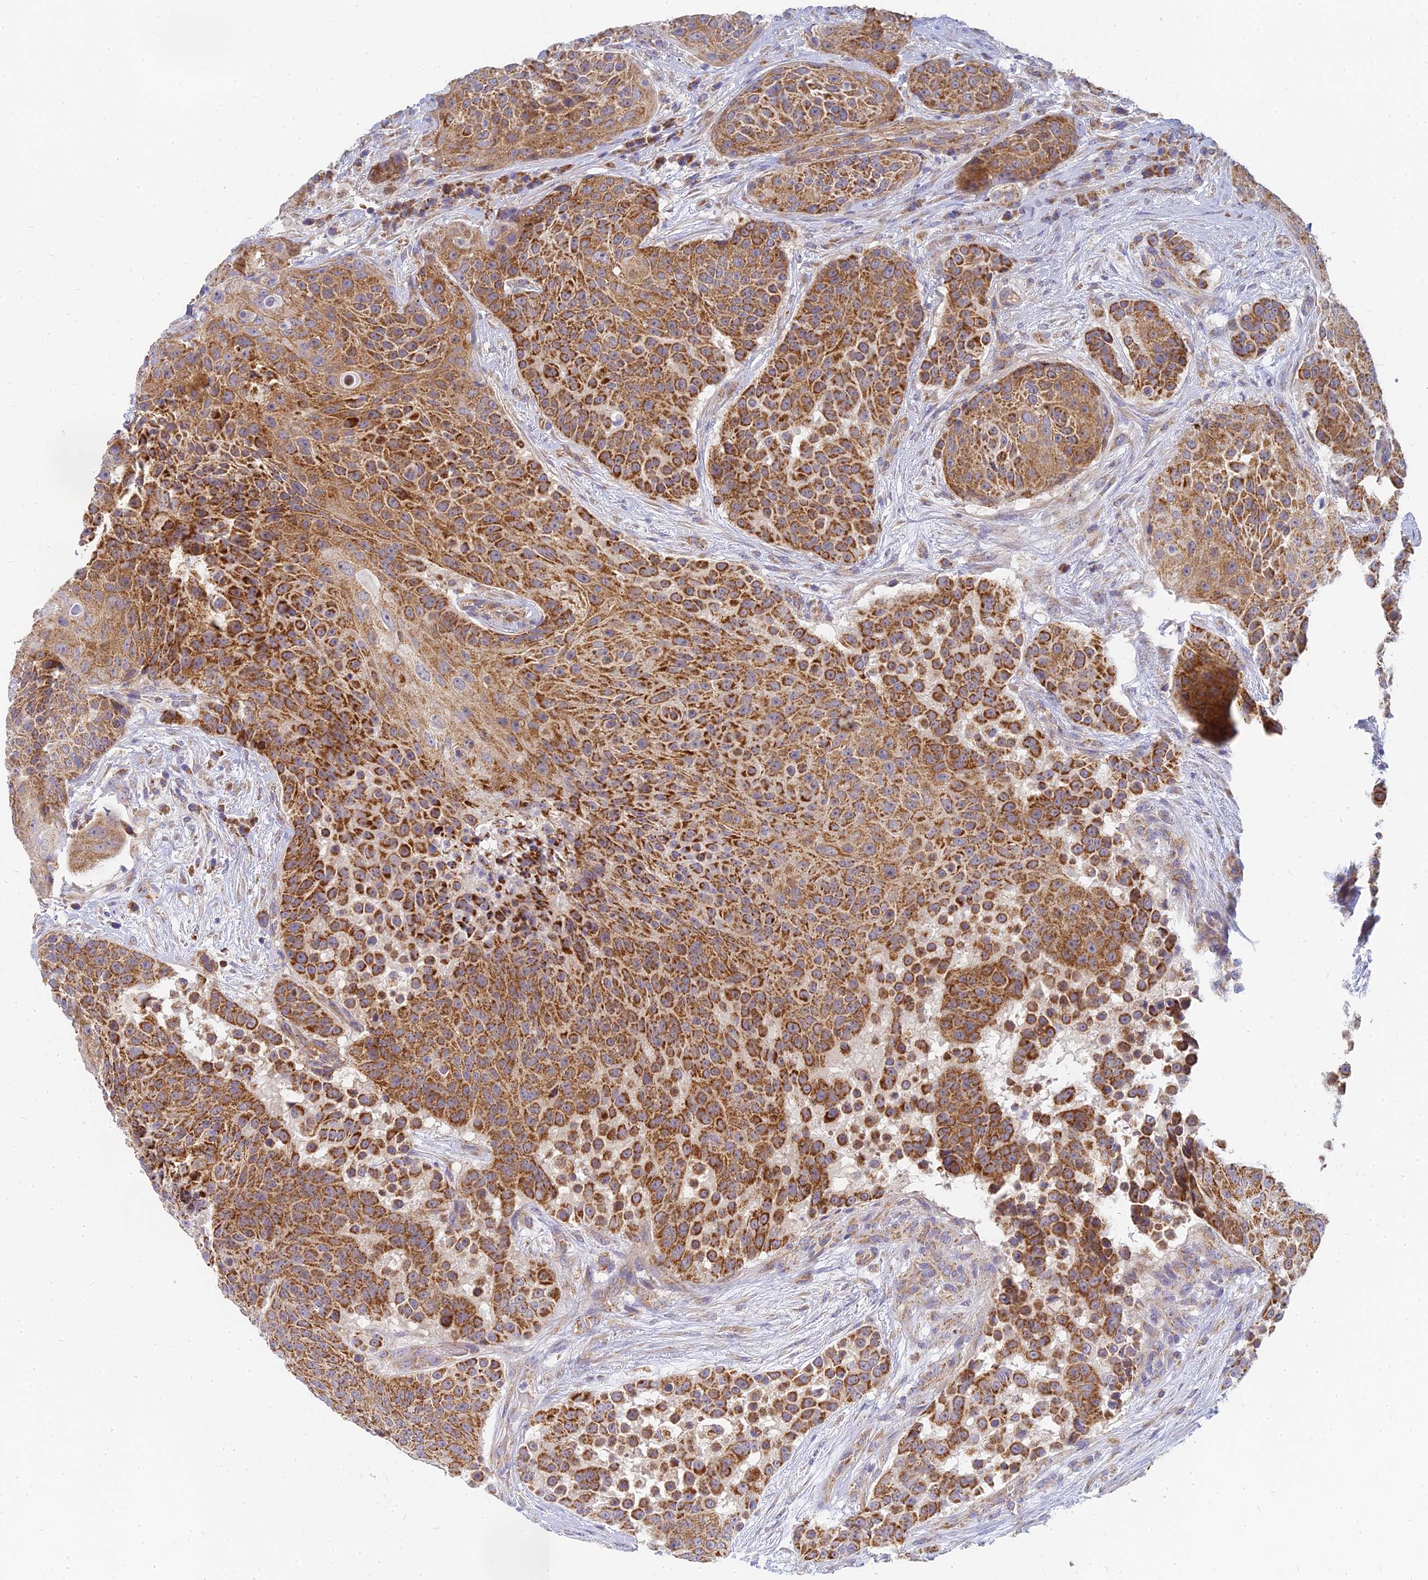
{"staining": {"intensity": "strong", "quantity": ">75%", "location": "cytoplasmic/membranous"}, "tissue": "urothelial cancer", "cell_type": "Tumor cells", "image_type": "cancer", "snomed": [{"axis": "morphology", "description": "Urothelial carcinoma, High grade"}, {"axis": "topography", "description": "Urinary bladder"}], "caption": "This is an image of immunohistochemistry staining of urothelial carcinoma (high-grade), which shows strong expression in the cytoplasmic/membranous of tumor cells.", "gene": "MRPL15", "patient": {"sex": "female", "age": 63}}